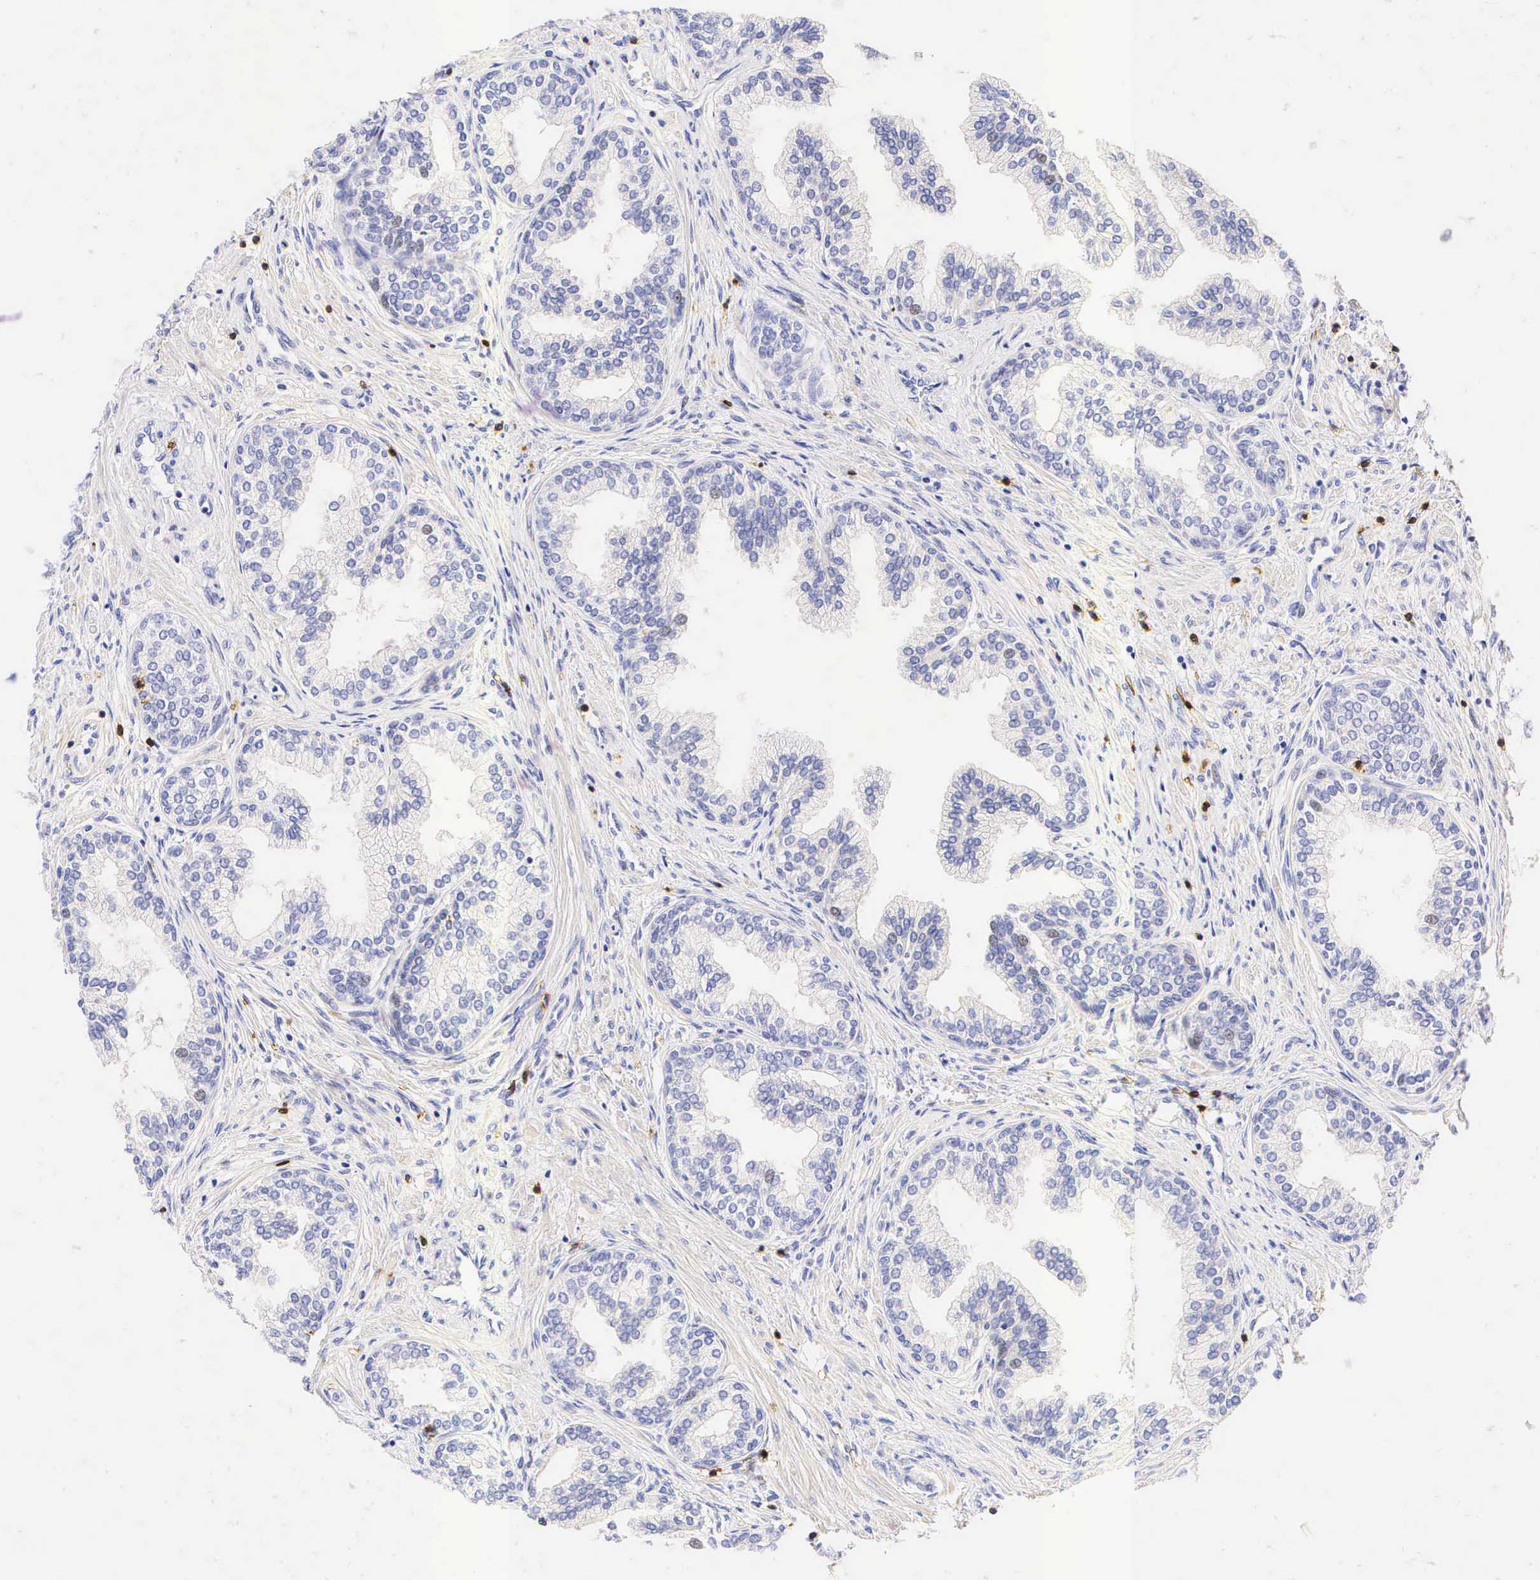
{"staining": {"intensity": "negative", "quantity": "none", "location": "none"}, "tissue": "prostate", "cell_type": "Glandular cells", "image_type": "normal", "snomed": [{"axis": "morphology", "description": "Normal tissue, NOS"}, {"axis": "topography", "description": "Prostate"}], "caption": "A histopathology image of prostate stained for a protein exhibits no brown staining in glandular cells.", "gene": "CD3E", "patient": {"sex": "male", "age": 68}}